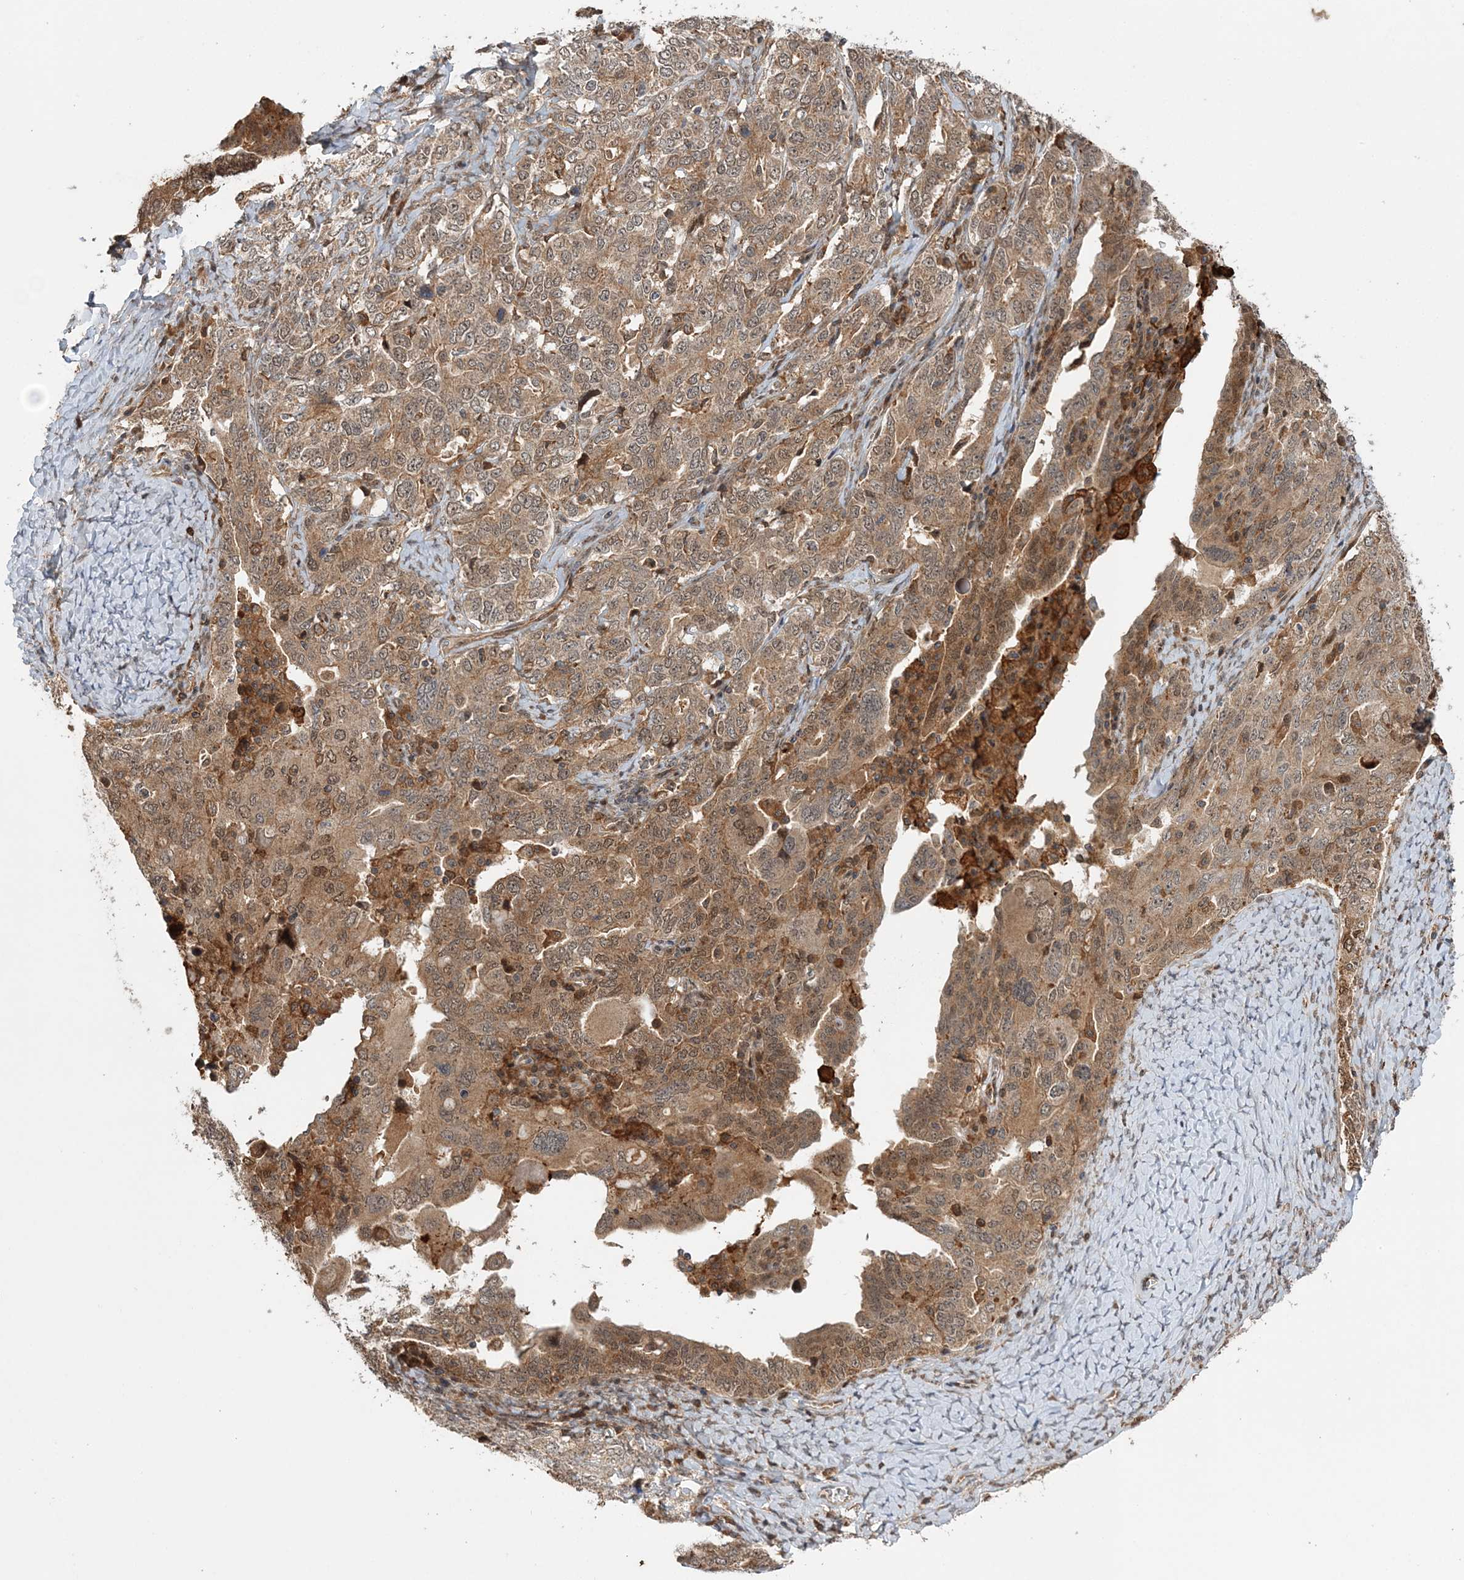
{"staining": {"intensity": "moderate", "quantity": ">75%", "location": "cytoplasmic/membranous"}, "tissue": "ovarian cancer", "cell_type": "Tumor cells", "image_type": "cancer", "snomed": [{"axis": "morphology", "description": "Carcinoma, endometroid"}, {"axis": "topography", "description": "Ovary"}], "caption": "The photomicrograph exhibits a brown stain indicating the presence of a protein in the cytoplasmic/membranous of tumor cells in ovarian cancer. The protein is shown in brown color, while the nuclei are stained blue.", "gene": "UBTD2", "patient": {"sex": "female", "age": 62}}